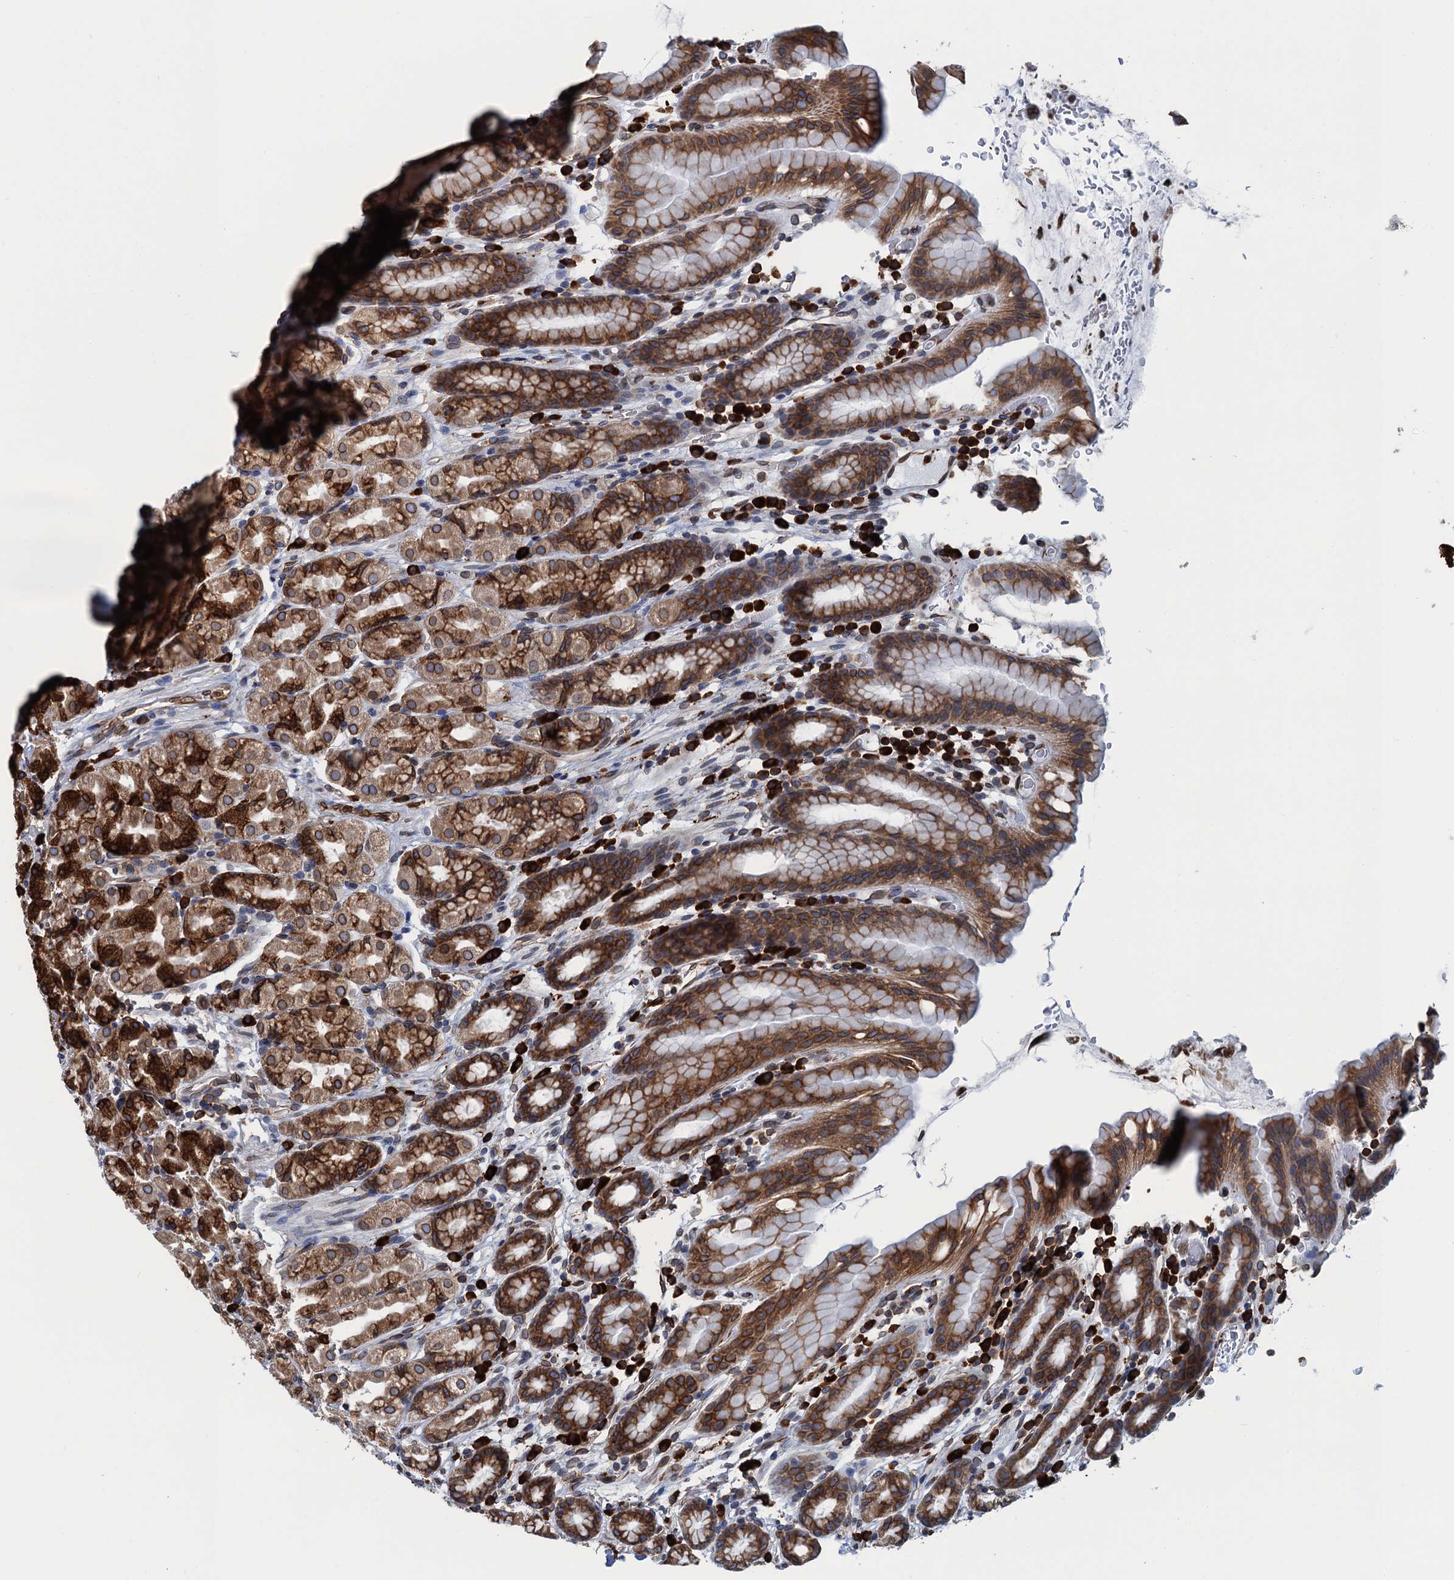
{"staining": {"intensity": "strong", "quantity": ">75%", "location": "cytoplasmic/membranous"}, "tissue": "stomach", "cell_type": "Glandular cells", "image_type": "normal", "snomed": [{"axis": "morphology", "description": "Normal tissue, NOS"}, {"axis": "topography", "description": "Stomach, upper"}, {"axis": "topography", "description": "Stomach, lower"}, {"axis": "topography", "description": "Small intestine"}], "caption": "About >75% of glandular cells in unremarkable human stomach reveal strong cytoplasmic/membranous protein positivity as visualized by brown immunohistochemical staining.", "gene": "TMEM205", "patient": {"sex": "male", "age": 68}}